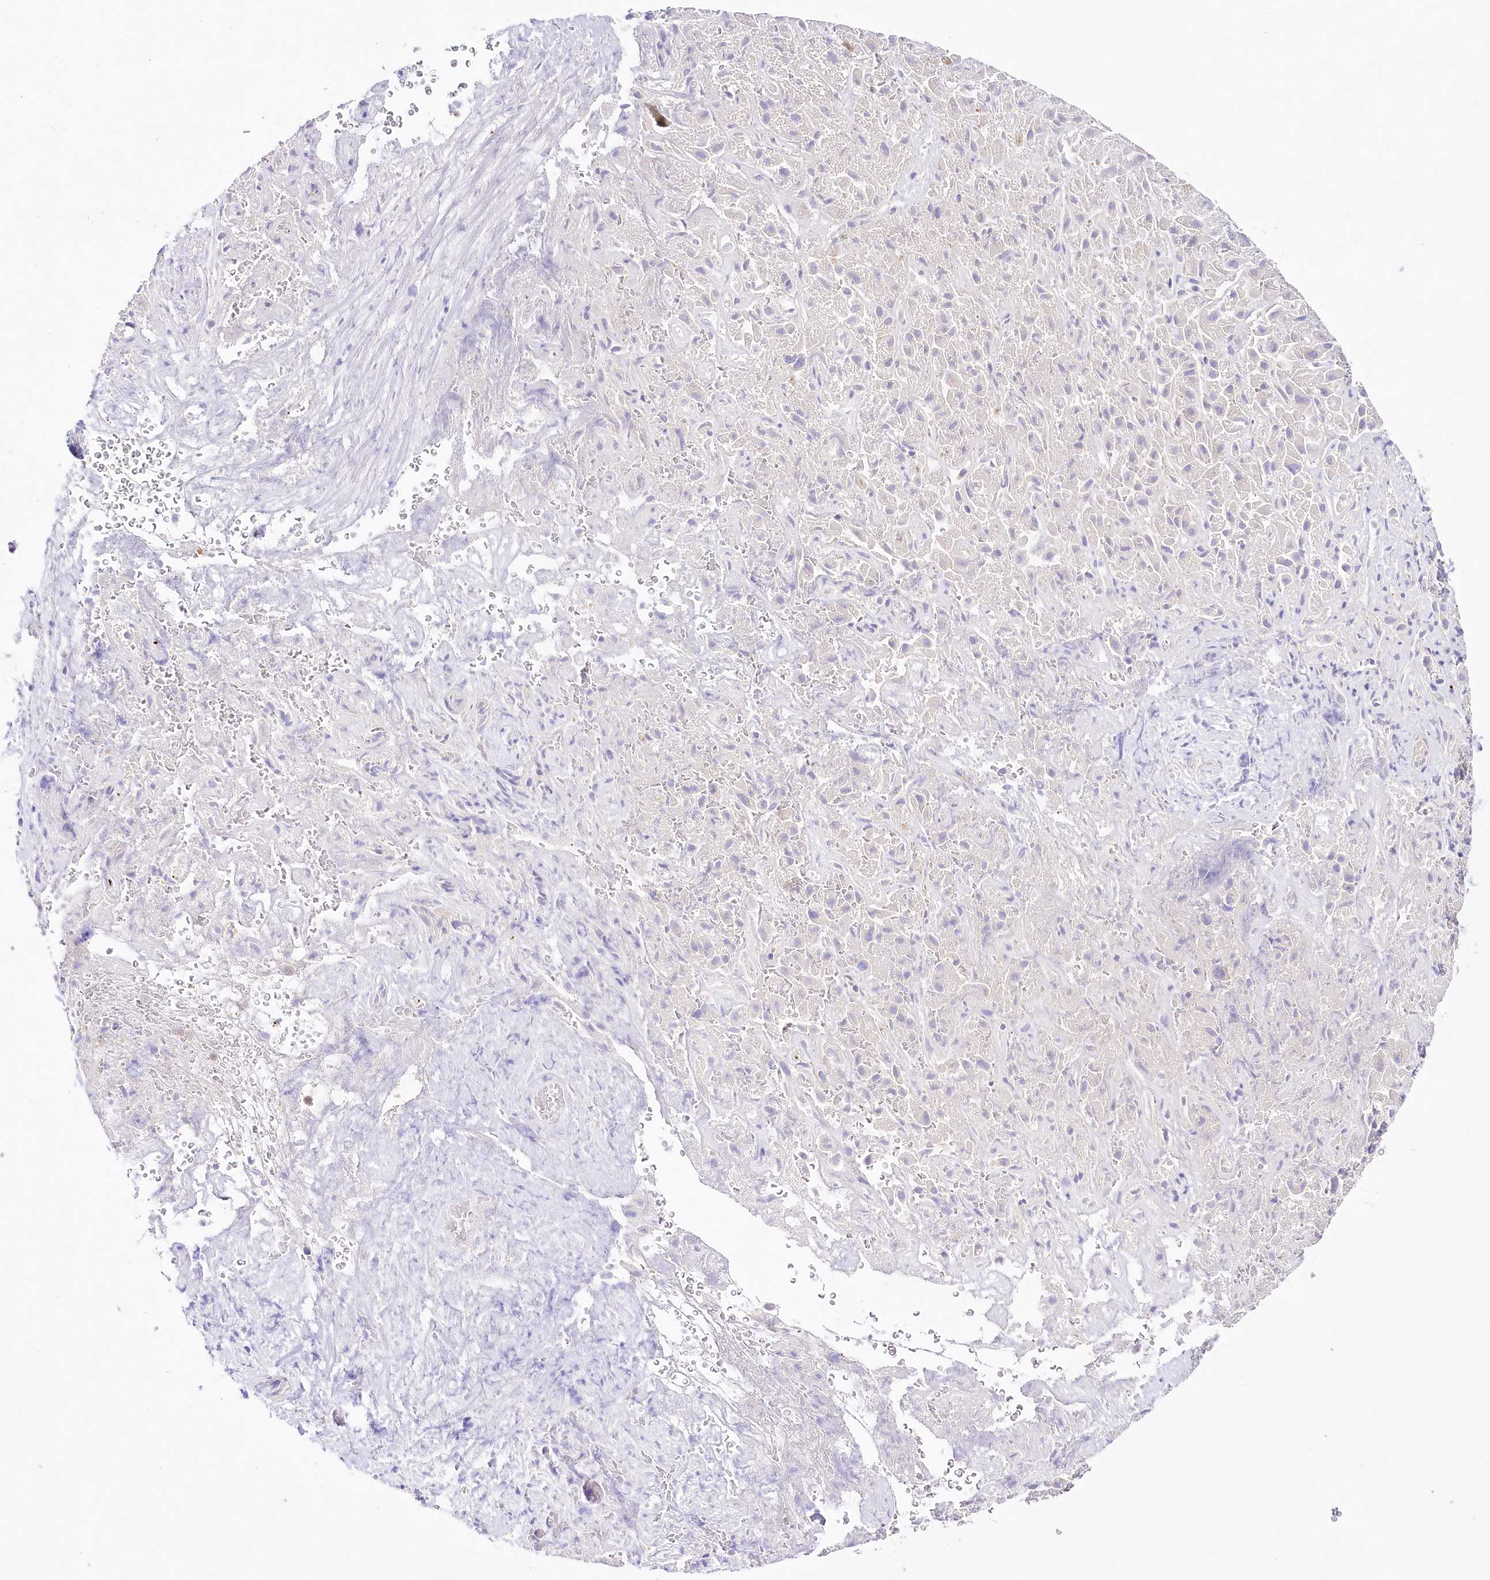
{"staining": {"intensity": "moderate", "quantity": ">75%", "location": "cytoplasmic/membranous"}, "tissue": "liver cancer", "cell_type": "Tumor cells", "image_type": "cancer", "snomed": [{"axis": "morphology", "description": "Cholangiocarcinoma"}, {"axis": "topography", "description": "Liver"}], "caption": "Protein staining reveals moderate cytoplasmic/membranous positivity in about >75% of tumor cells in liver cancer (cholangiocarcinoma). Using DAB (brown) and hematoxylin (blue) stains, captured at high magnification using brightfield microscopy.", "gene": "ABRAXAS2", "patient": {"sex": "female", "age": 52}}